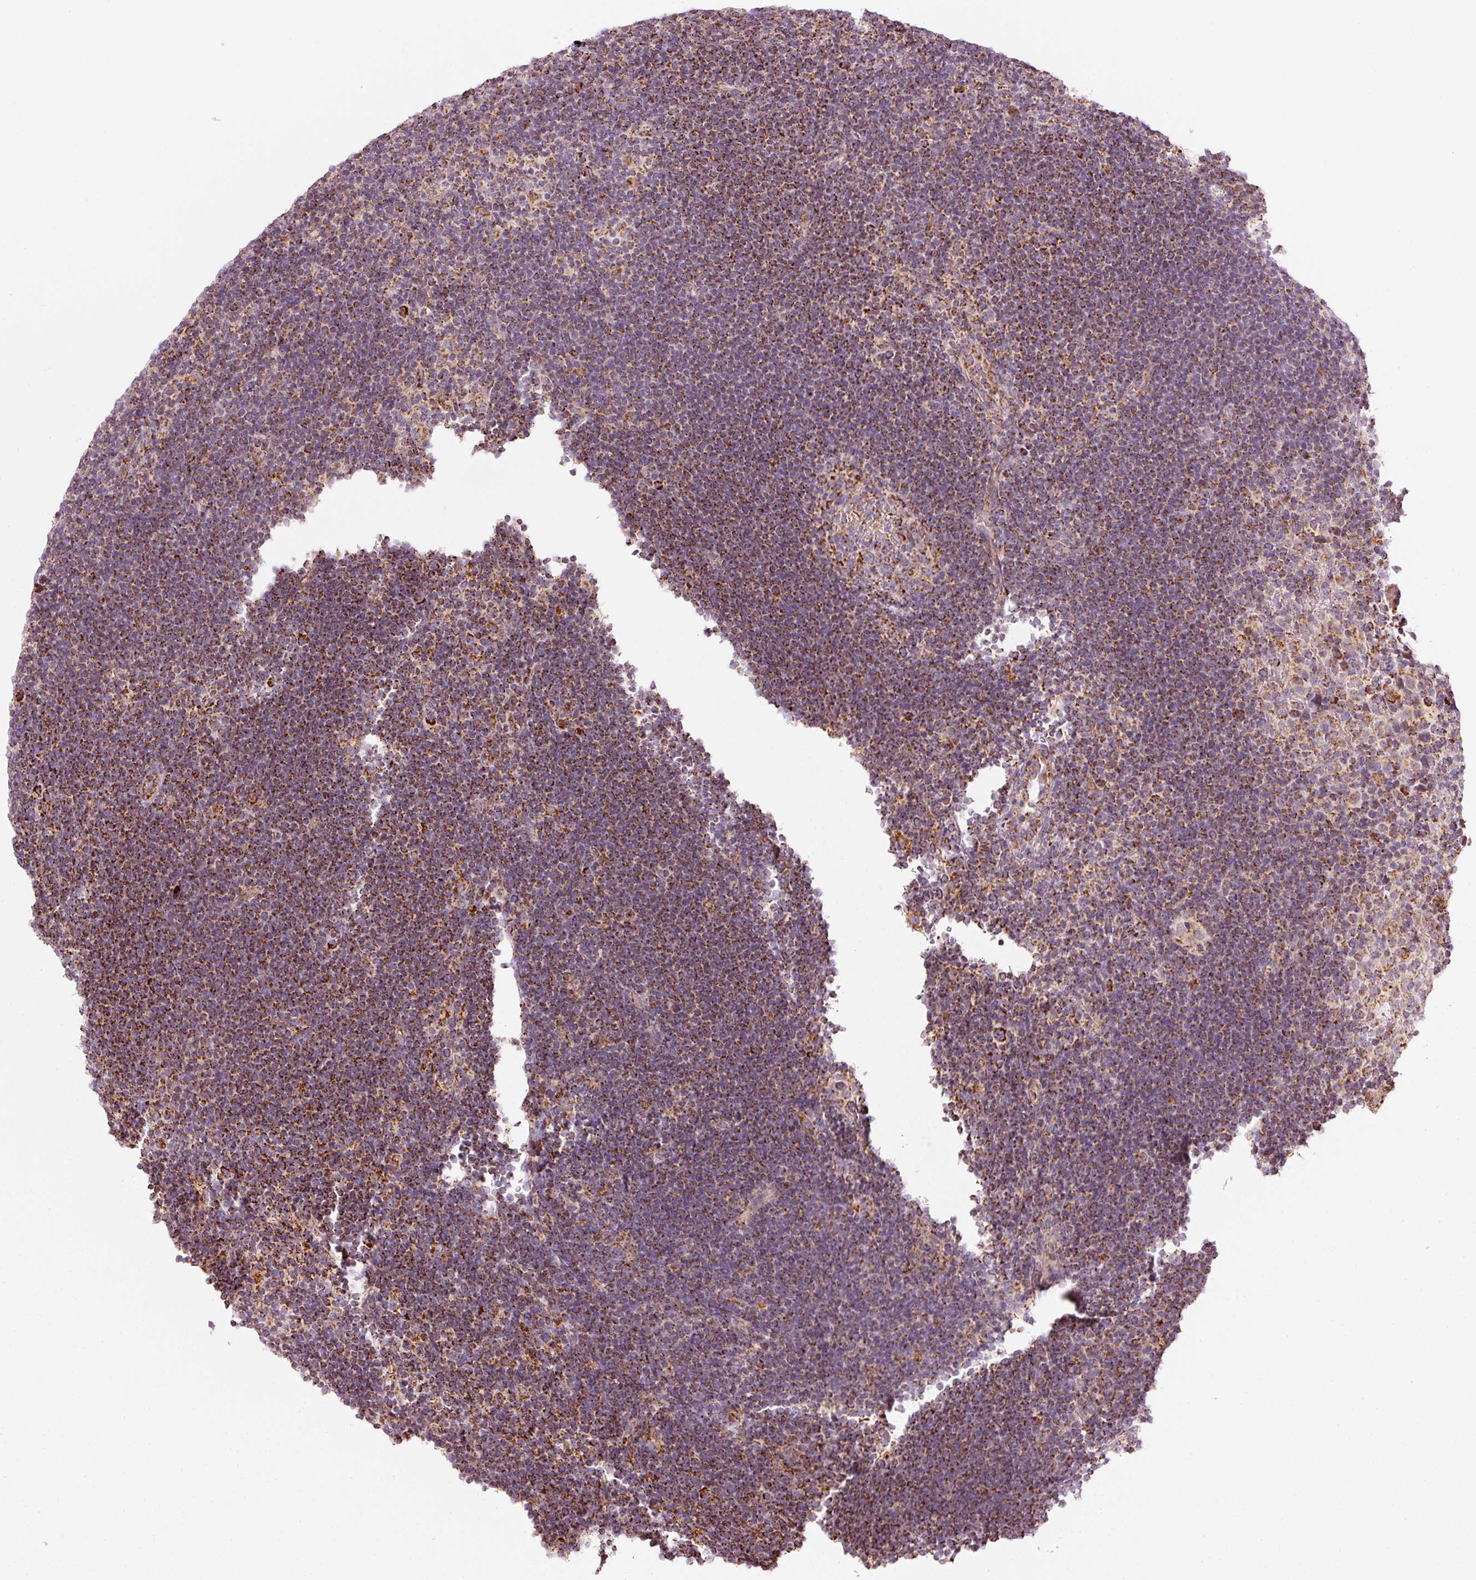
{"staining": {"intensity": "strong", "quantity": ">75%", "location": "cytoplasmic/membranous"}, "tissue": "lymphoma", "cell_type": "Tumor cells", "image_type": "cancer", "snomed": [{"axis": "morphology", "description": "Hodgkin's disease, NOS"}, {"axis": "topography", "description": "Lymph node"}], "caption": "Strong cytoplasmic/membranous positivity is identified in about >75% of tumor cells in lymphoma.", "gene": "C17orf98", "patient": {"sex": "female", "age": 57}}